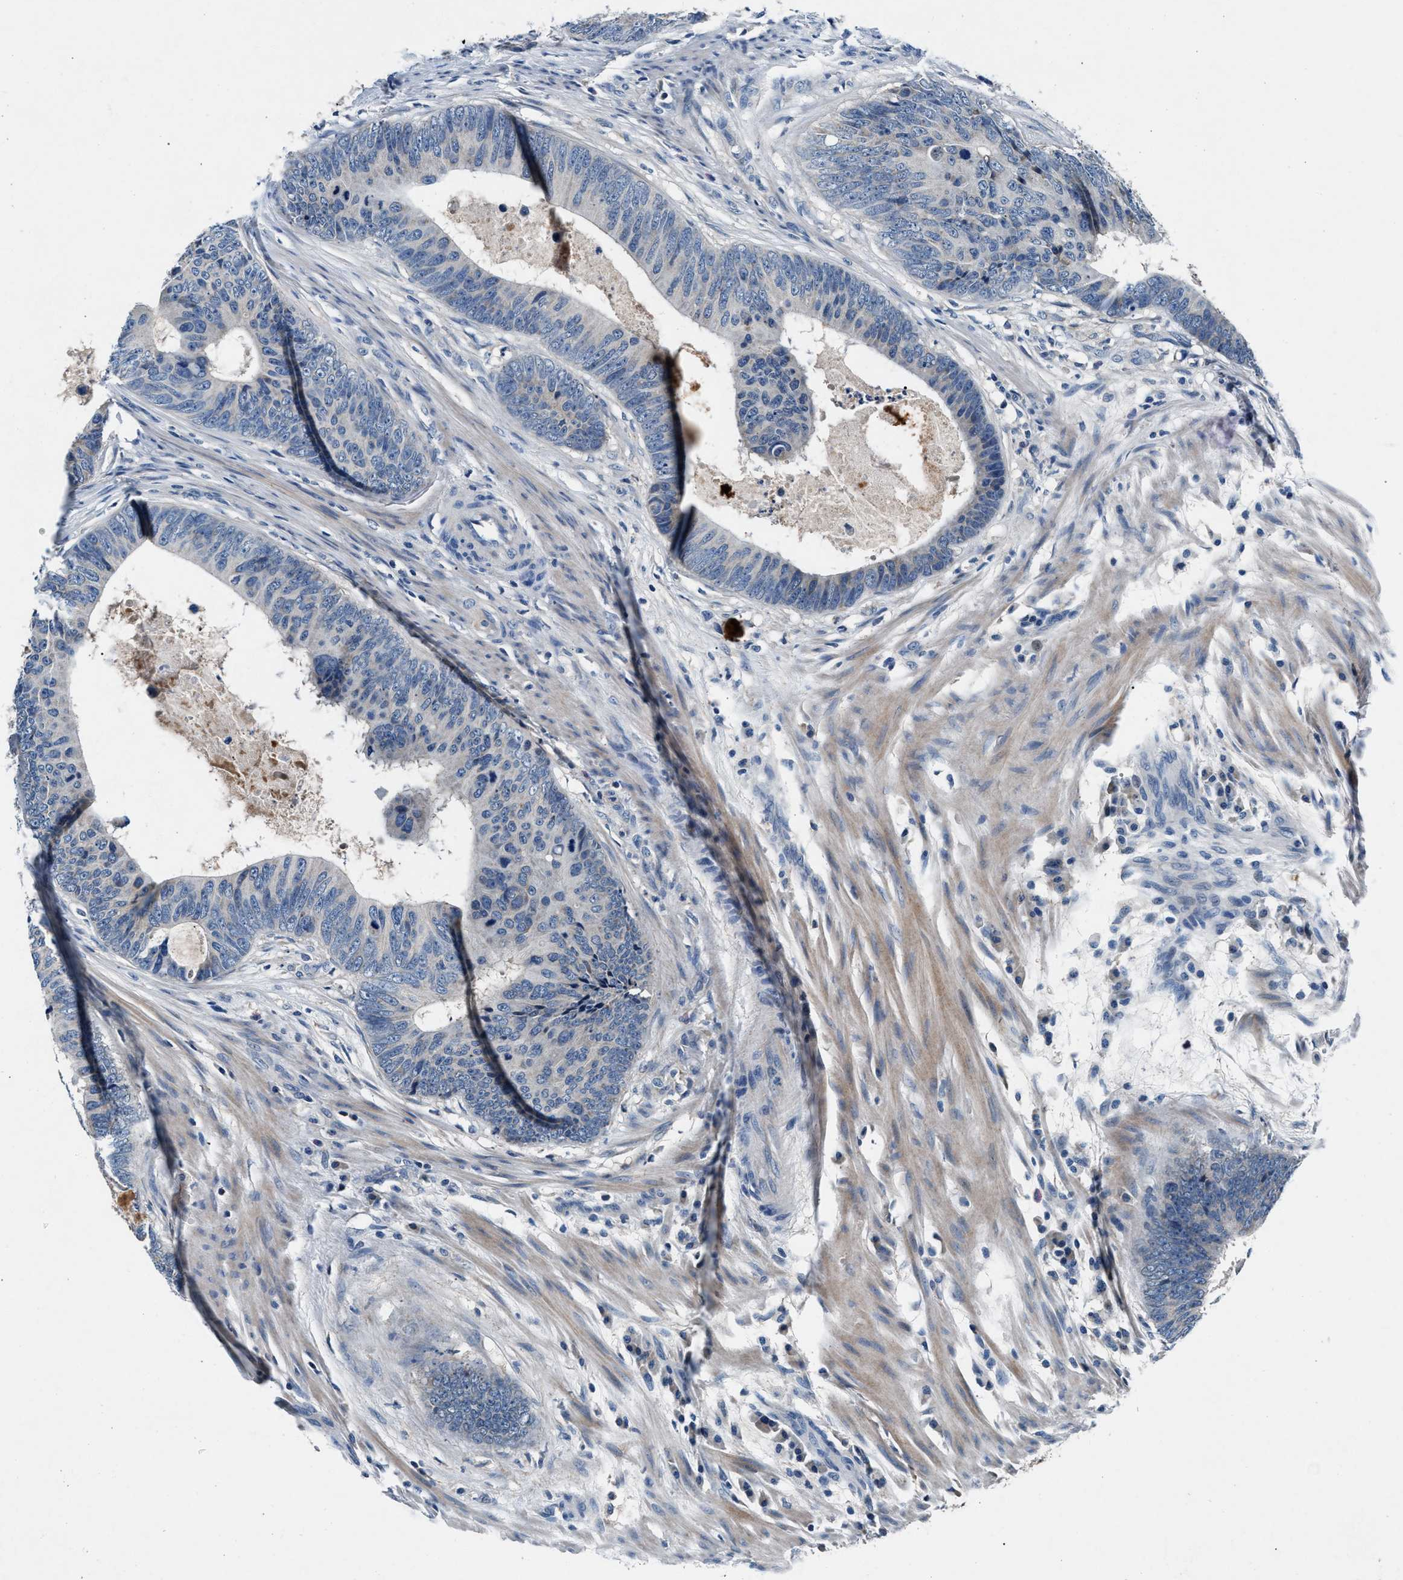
{"staining": {"intensity": "negative", "quantity": "none", "location": "none"}, "tissue": "colorectal cancer", "cell_type": "Tumor cells", "image_type": "cancer", "snomed": [{"axis": "morphology", "description": "Adenocarcinoma, NOS"}, {"axis": "topography", "description": "Colon"}], "caption": "A micrograph of human colorectal cancer (adenocarcinoma) is negative for staining in tumor cells. (Brightfield microscopy of DAB immunohistochemistry (IHC) at high magnification).", "gene": "DENND6B", "patient": {"sex": "male", "age": 56}}